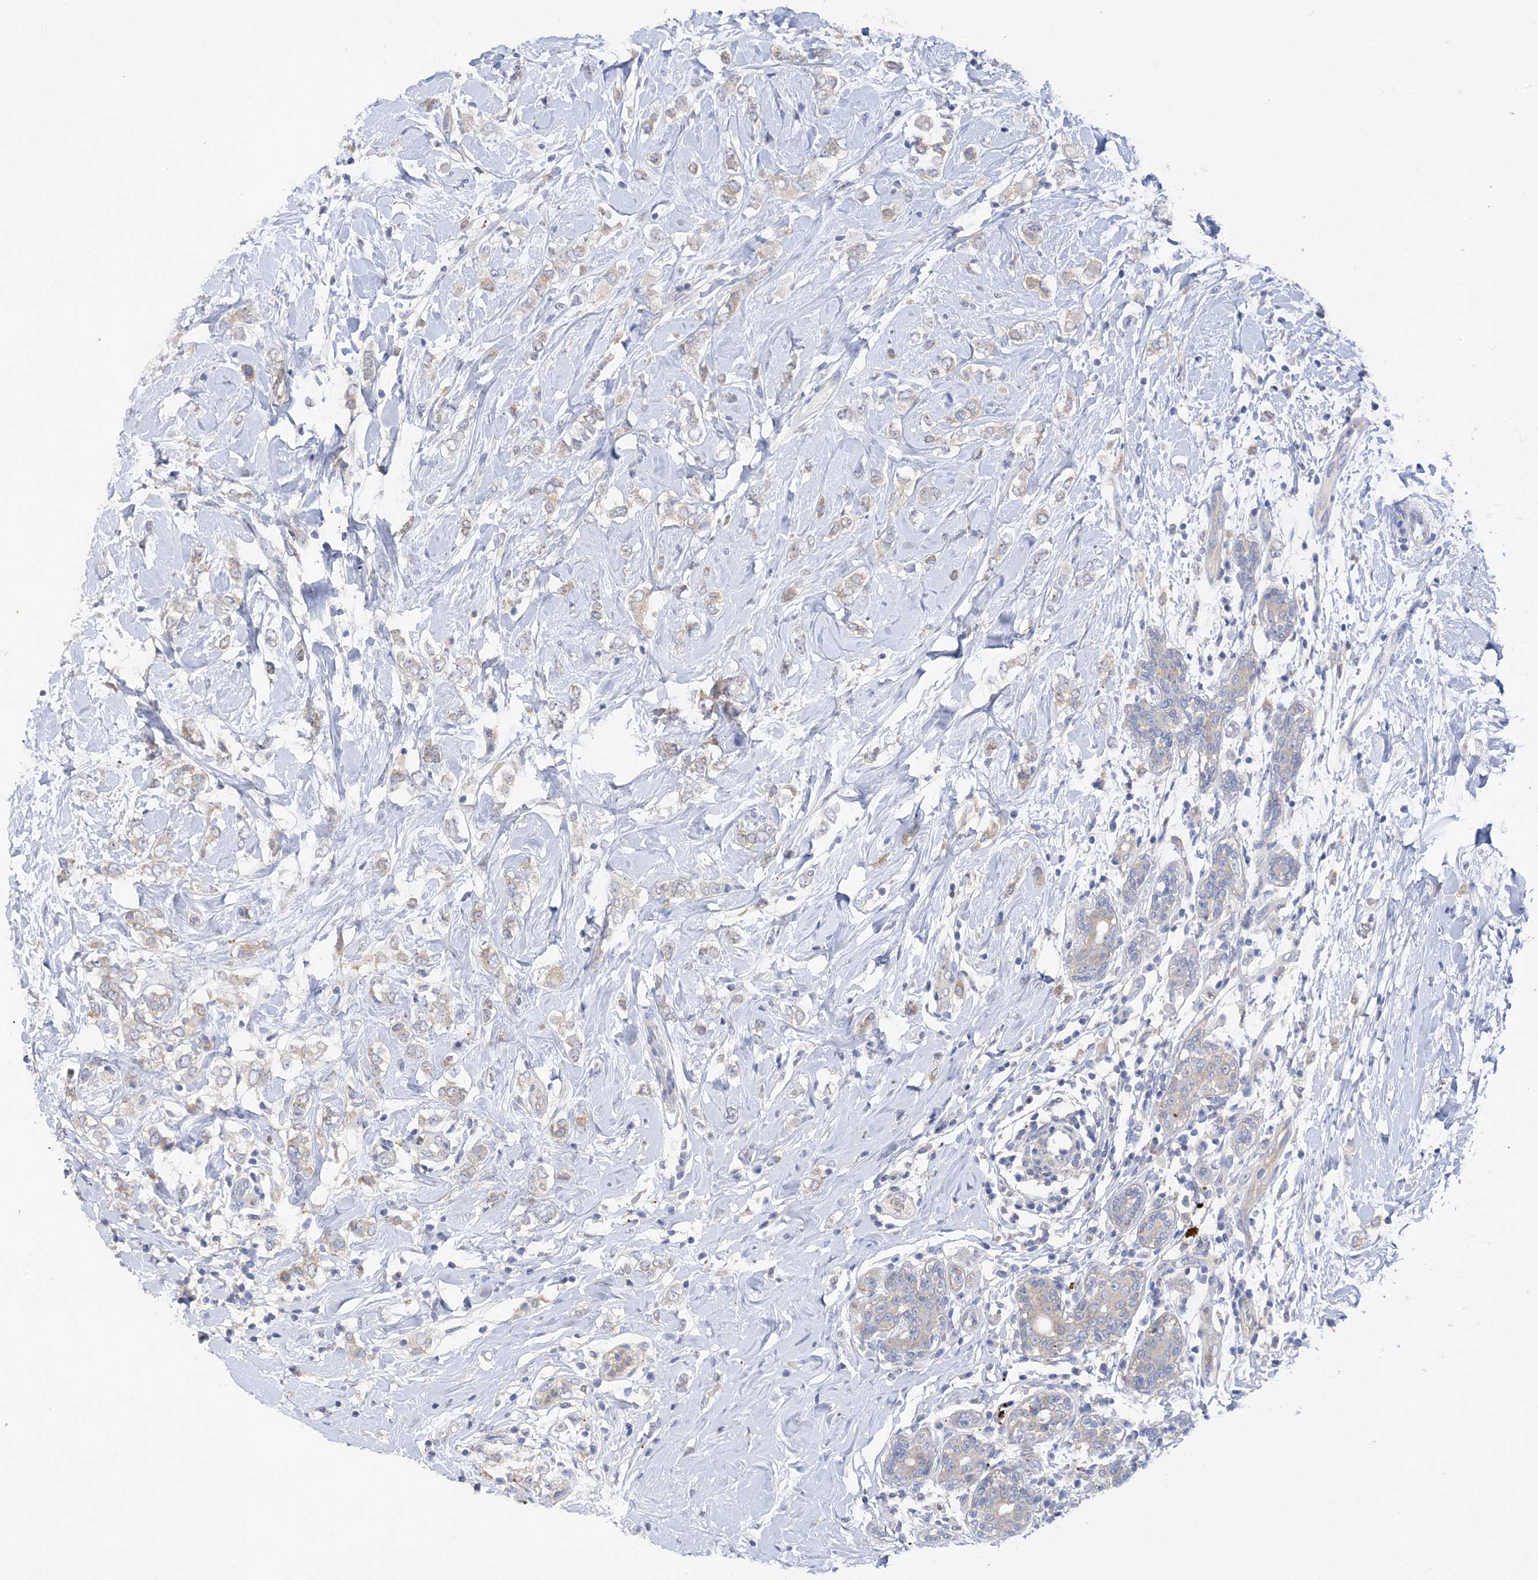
{"staining": {"intensity": "weak", "quantity": ">75%", "location": "cytoplasmic/membranous"}, "tissue": "breast cancer", "cell_type": "Tumor cells", "image_type": "cancer", "snomed": [{"axis": "morphology", "description": "Normal tissue, NOS"}, {"axis": "morphology", "description": "Lobular carcinoma"}, {"axis": "topography", "description": "Breast"}], "caption": "Protein positivity by immunohistochemistry (IHC) demonstrates weak cytoplasmic/membranous staining in approximately >75% of tumor cells in lobular carcinoma (breast).", "gene": "ARV1", "patient": {"sex": "female", "age": 47}}